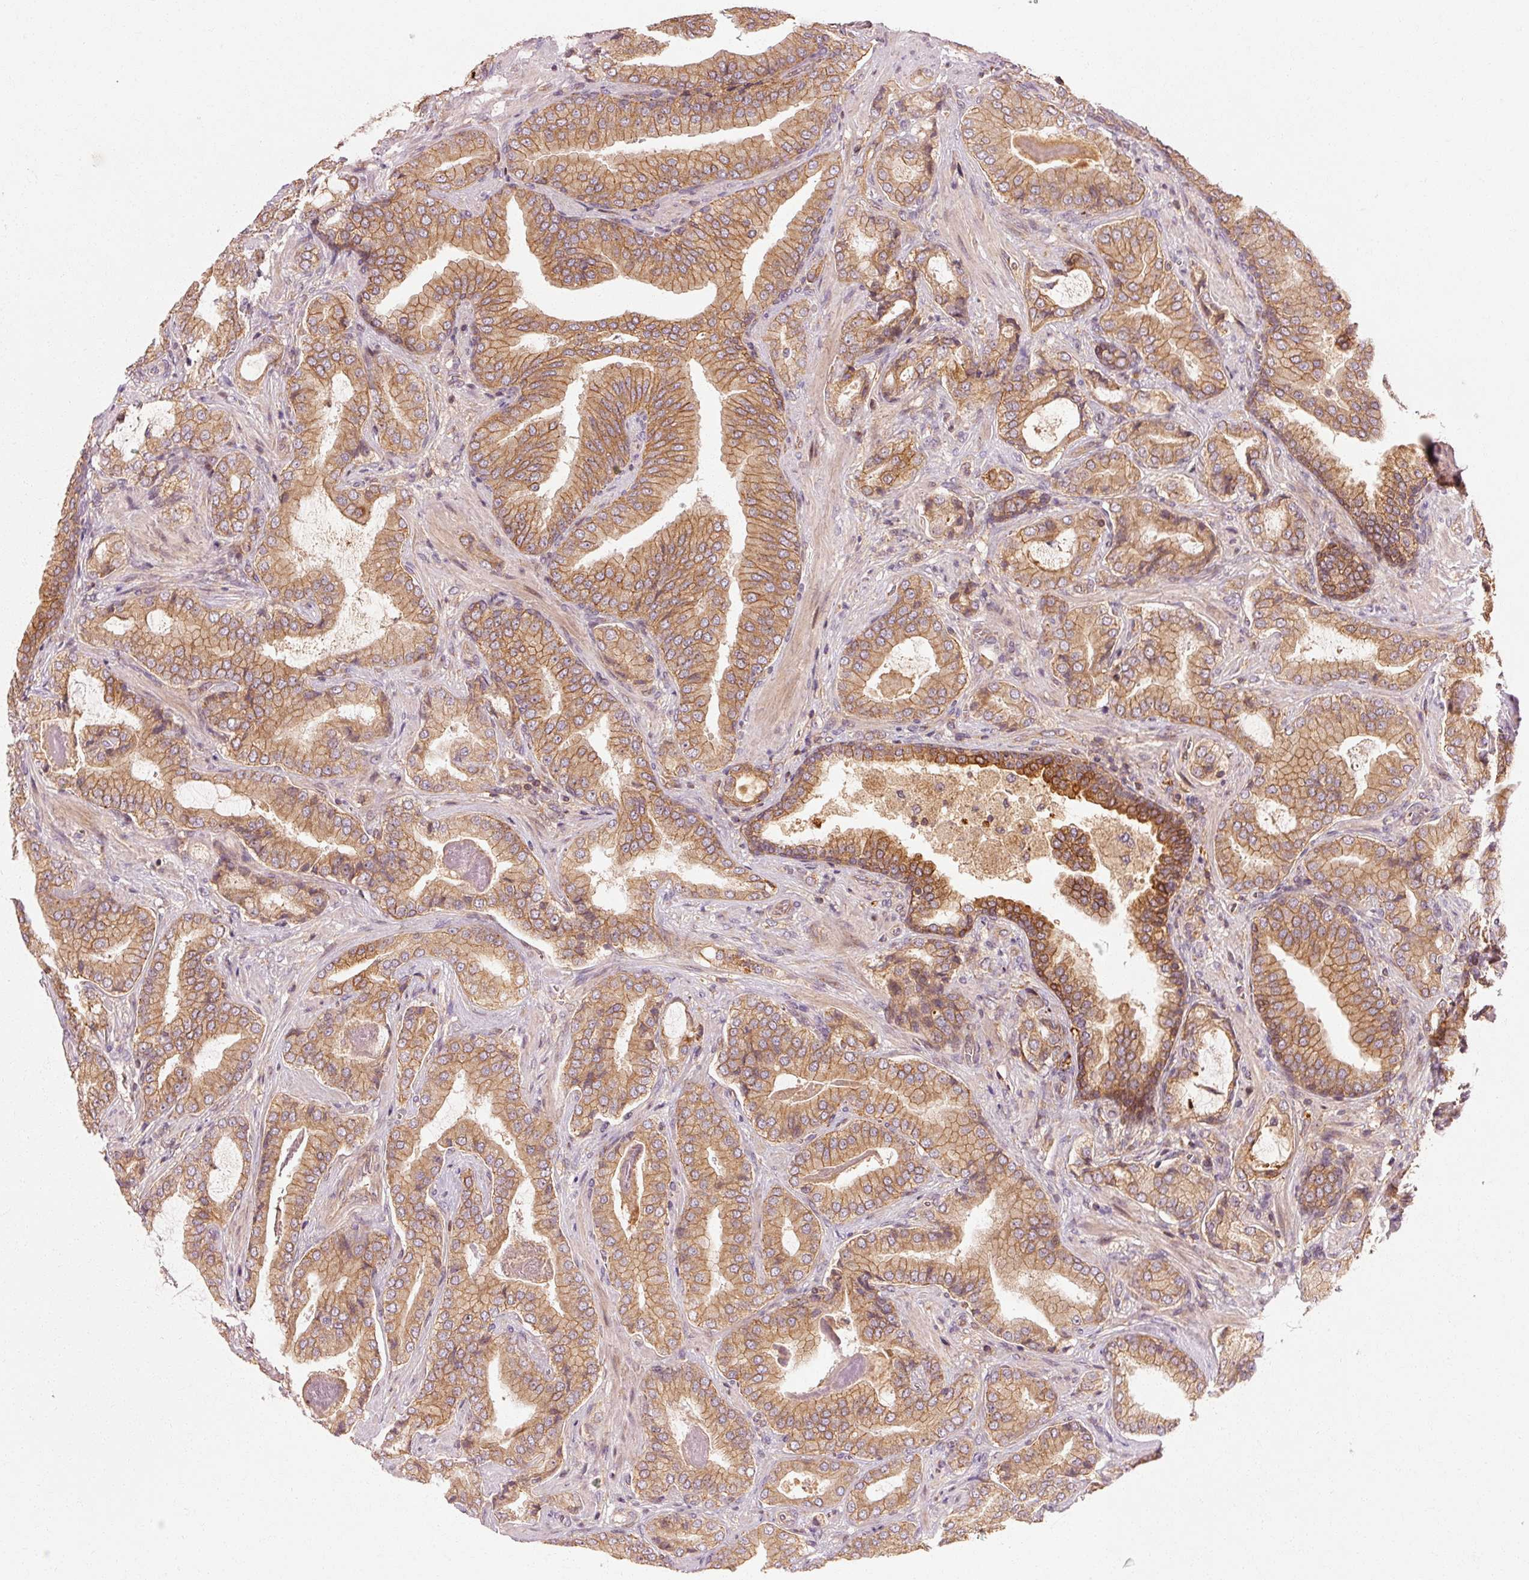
{"staining": {"intensity": "moderate", "quantity": ">75%", "location": "cytoplasmic/membranous"}, "tissue": "prostate cancer", "cell_type": "Tumor cells", "image_type": "cancer", "snomed": [{"axis": "morphology", "description": "Adenocarcinoma, High grade"}, {"axis": "topography", "description": "Prostate"}], "caption": "This is a histology image of IHC staining of prostate cancer (high-grade adenocarcinoma), which shows moderate expression in the cytoplasmic/membranous of tumor cells.", "gene": "CTNNA1", "patient": {"sex": "male", "age": 68}}